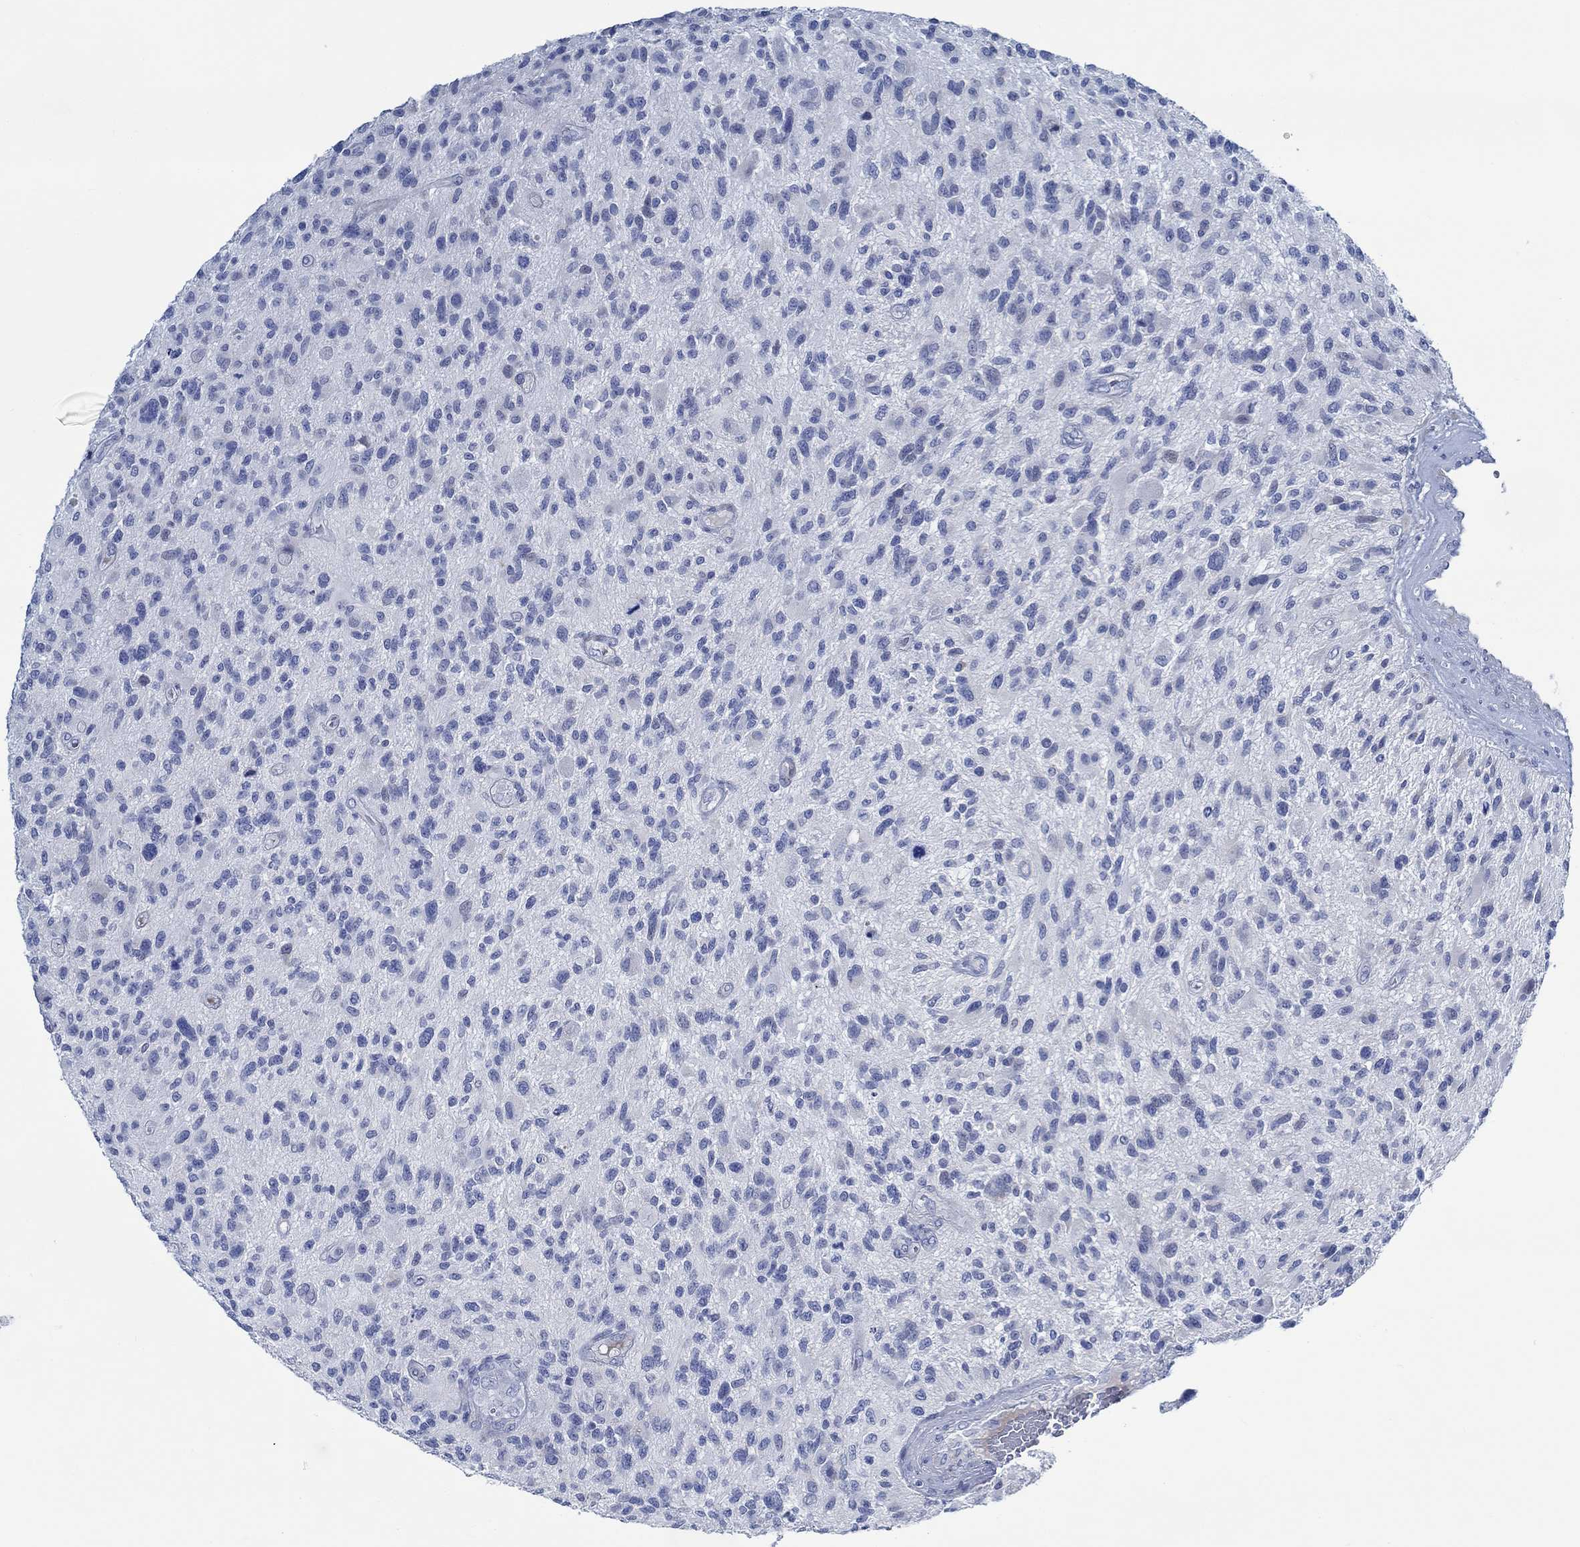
{"staining": {"intensity": "negative", "quantity": "none", "location": "none"}, "tissue": "glioma", "cell_type": "Tumor cells", "image_type": "cancer", "snomed": [{"axis": "morphology", "description": "Glioma, malignant, High grade"}, {"axis": "topography", "description": "Brain"}], "caption": "IHC histopathology image of neoplastic tissue: glioma stained with DAB (3,3'-diaminobenzidine) shows no significant protein positivity in tumor cells.", "gene": "SVEP1", "patient": {"sex": "male", "age": 47}}